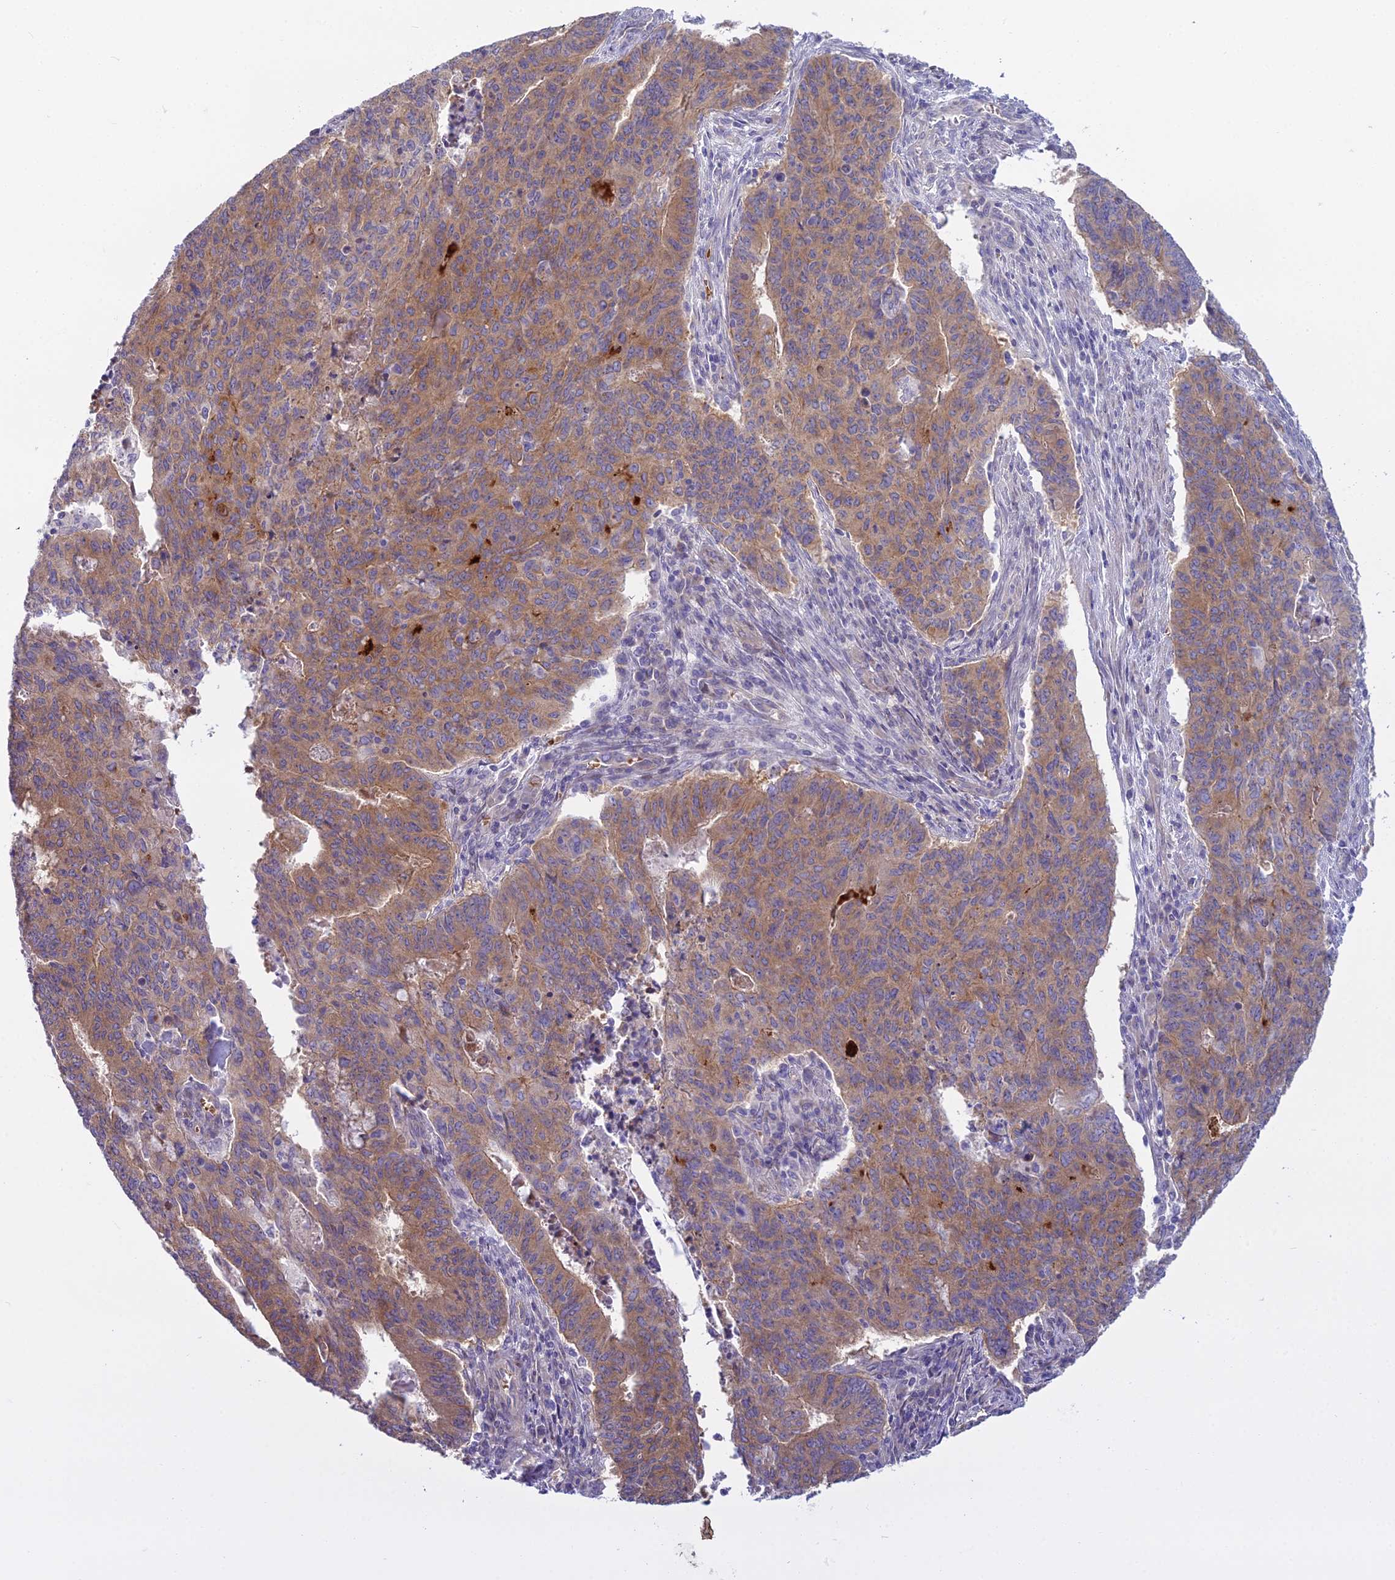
{"staining": {"intensity": "moderate", "quantity": "25%-75%", "location": "cytoplasmic/membranous"}, "tissue": "endometrial cancer", "cell_type": "Tumor cells", "image_type": "cancer", "snomed": [{"axis": "morphology", "description": "Adenocarcinoma, NOS"}, {"axis": "topography", "description": "Endometrium"}], "caption": "IHC of adenocarcinoma (endometrial) reveals medium levels of moderate cytoplasmic/membranous positivity in approximately 25%-75% of tumor cells.", "gene": "PCDHB14", "patient": {"sex": "female", "age": 59}}